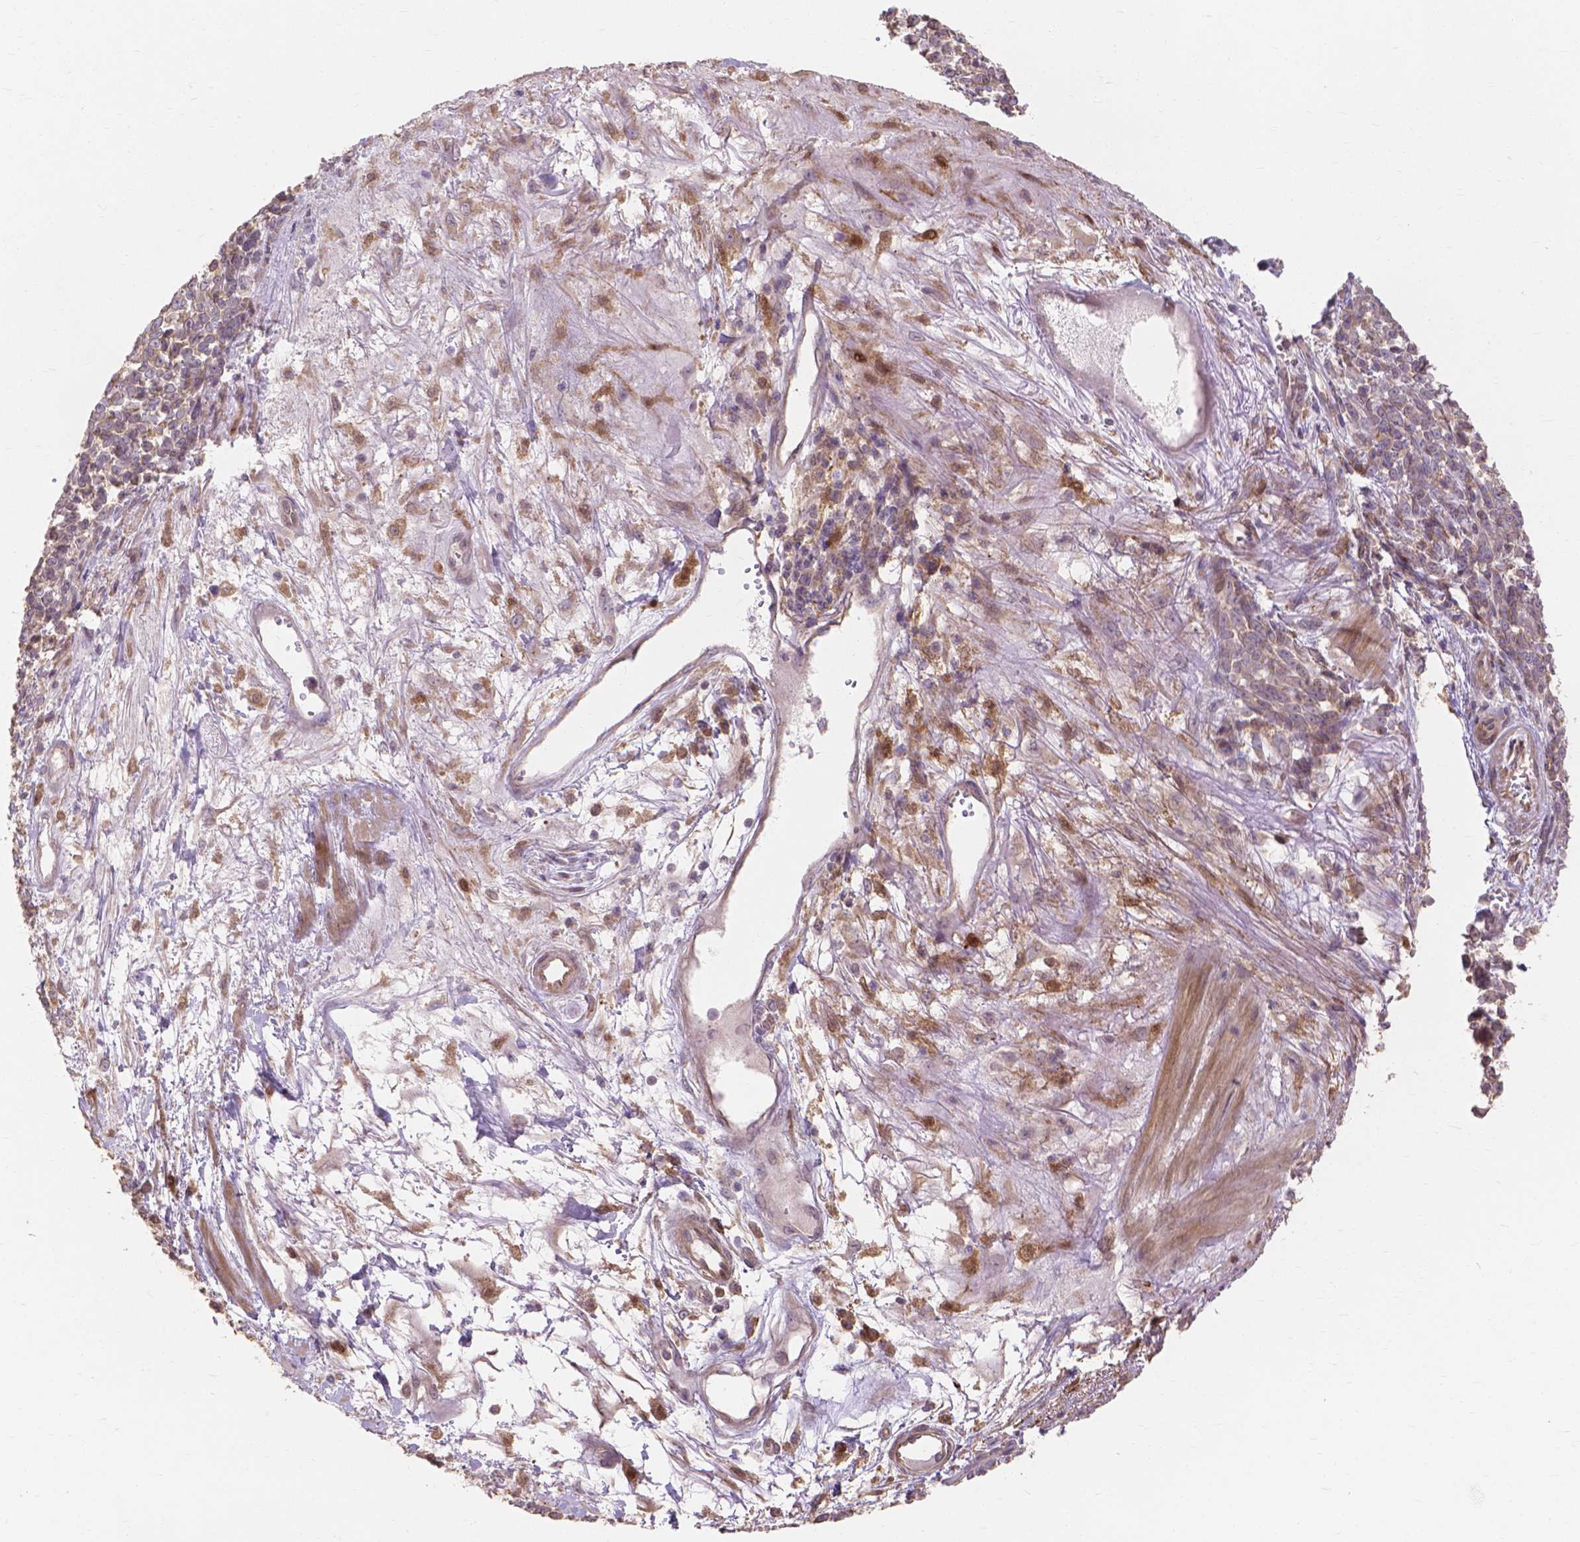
{"staining": {"intensity": "weak", "quantity": ">75%", "location": "cytoplasmic/membranous"}, "tissue": "melanoma", "cell_type": "Tumor cells", "image_type": "cancer", "snomed": [{"axis": "morphology", "description": "Malignant melanoma, NOS"}, {"axis": "topography", "description": "Skin"}], "caption": "IHC histopathology image of neoplastic tissue: human malignant melanoma stained using immunohistochemistry shows low levels of weak protein expression localized specifically in the cytoplasmic/membranous of tumor cells, appearing as a cytoplasmic/membranous brown color.", "gene": "TAB2", "patient": {"sex": "female", "age": 95}}